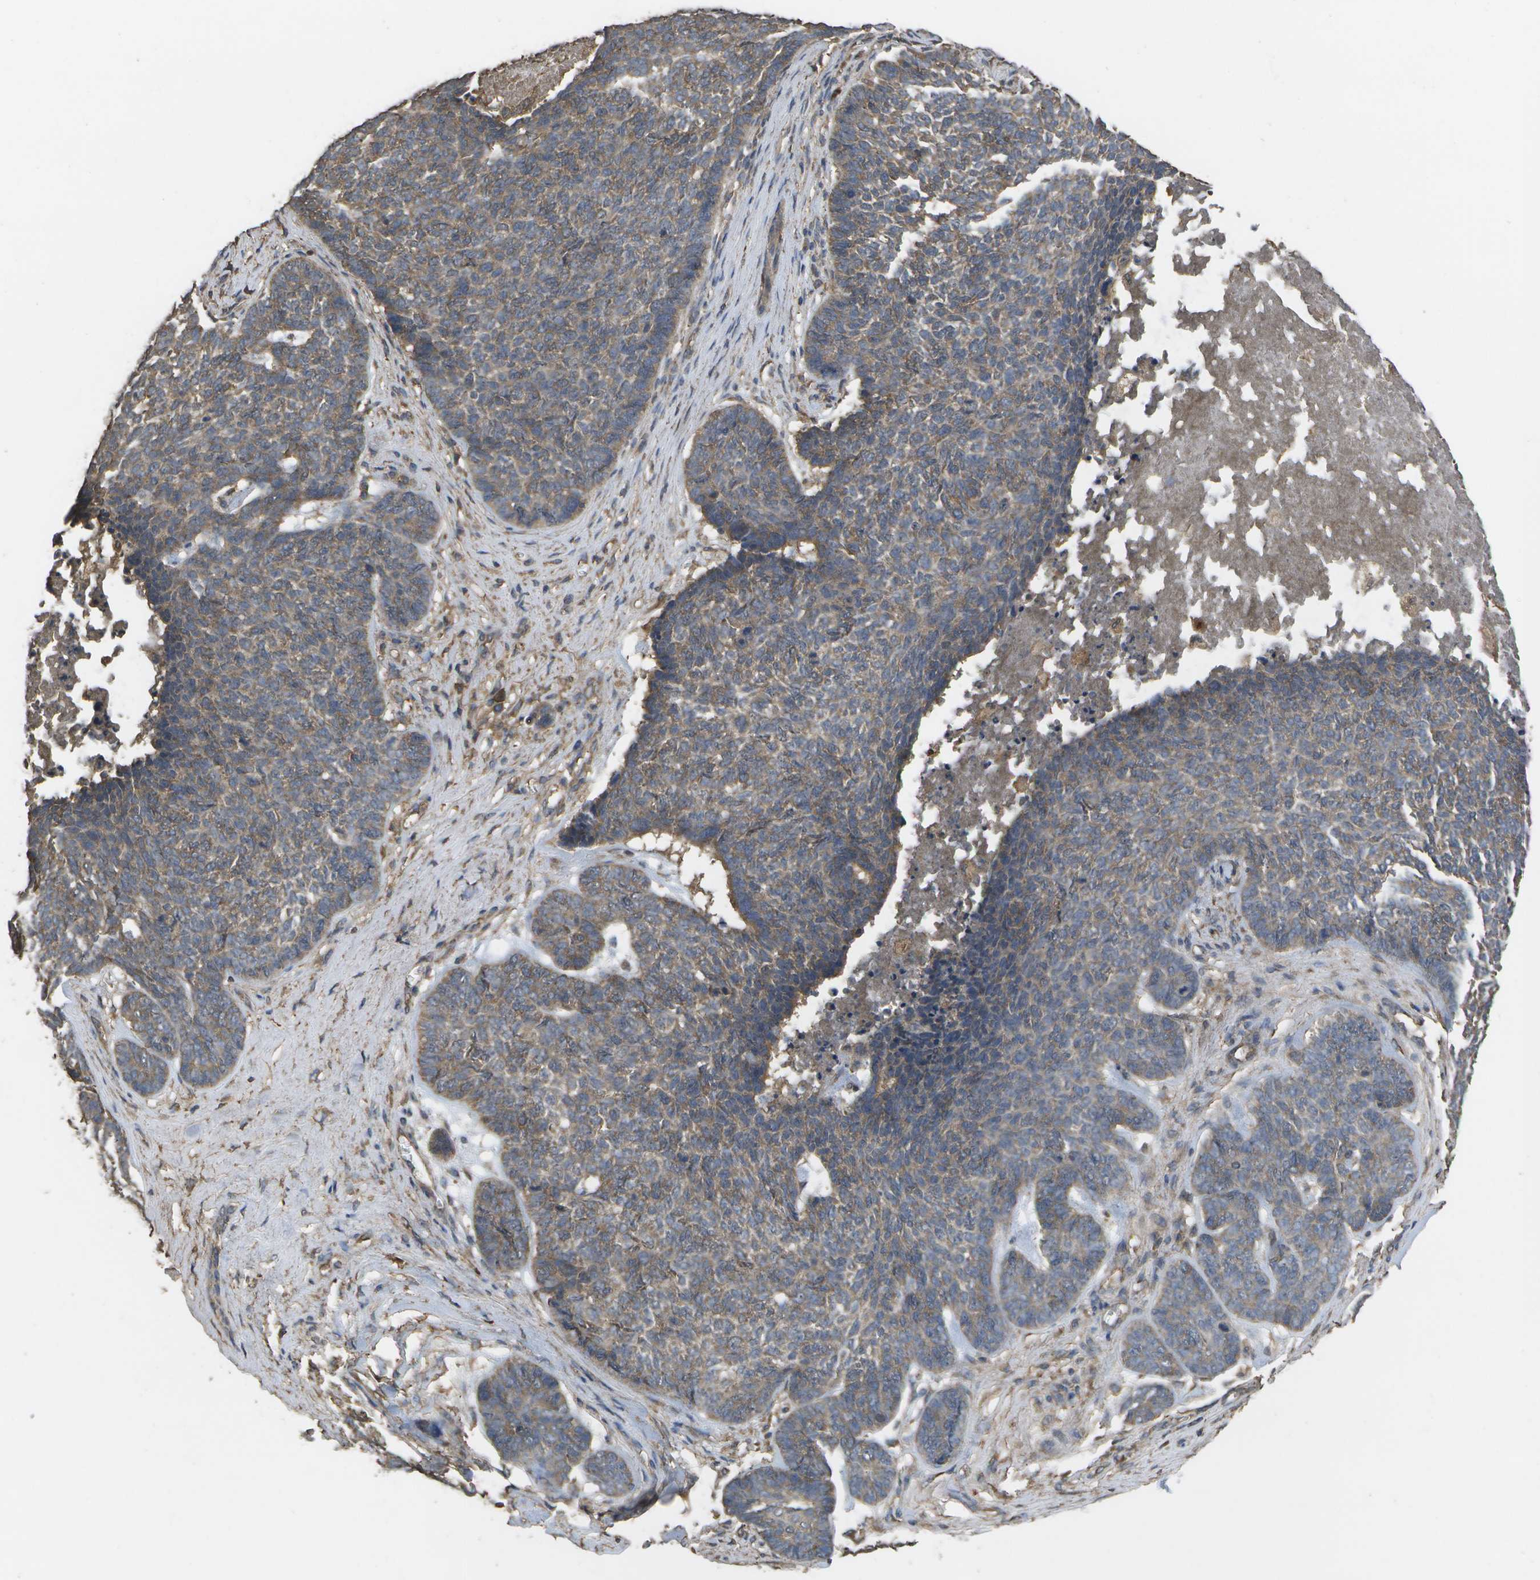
{"staining": {"intensity": "weak", "quantity": ">75%", "location": "cytoplasmic/membranous"}, "tissue": "skin cancer", "cell_type": "Tumor cells", "image_type": "cancer", "snomed": [{"axis": "morphology", "description": "Basal cell carcinoma"}, {"axis": "topography", "description": "Skin"}], "caption": "Brown immunohistochemical staining in basal cell carcinoma (skin) displays weak cytoplasmic/membranous positivity in about >75% of tumor cells.", "gene": "SACS", "patient": {"sex": "male", "age": 84}}